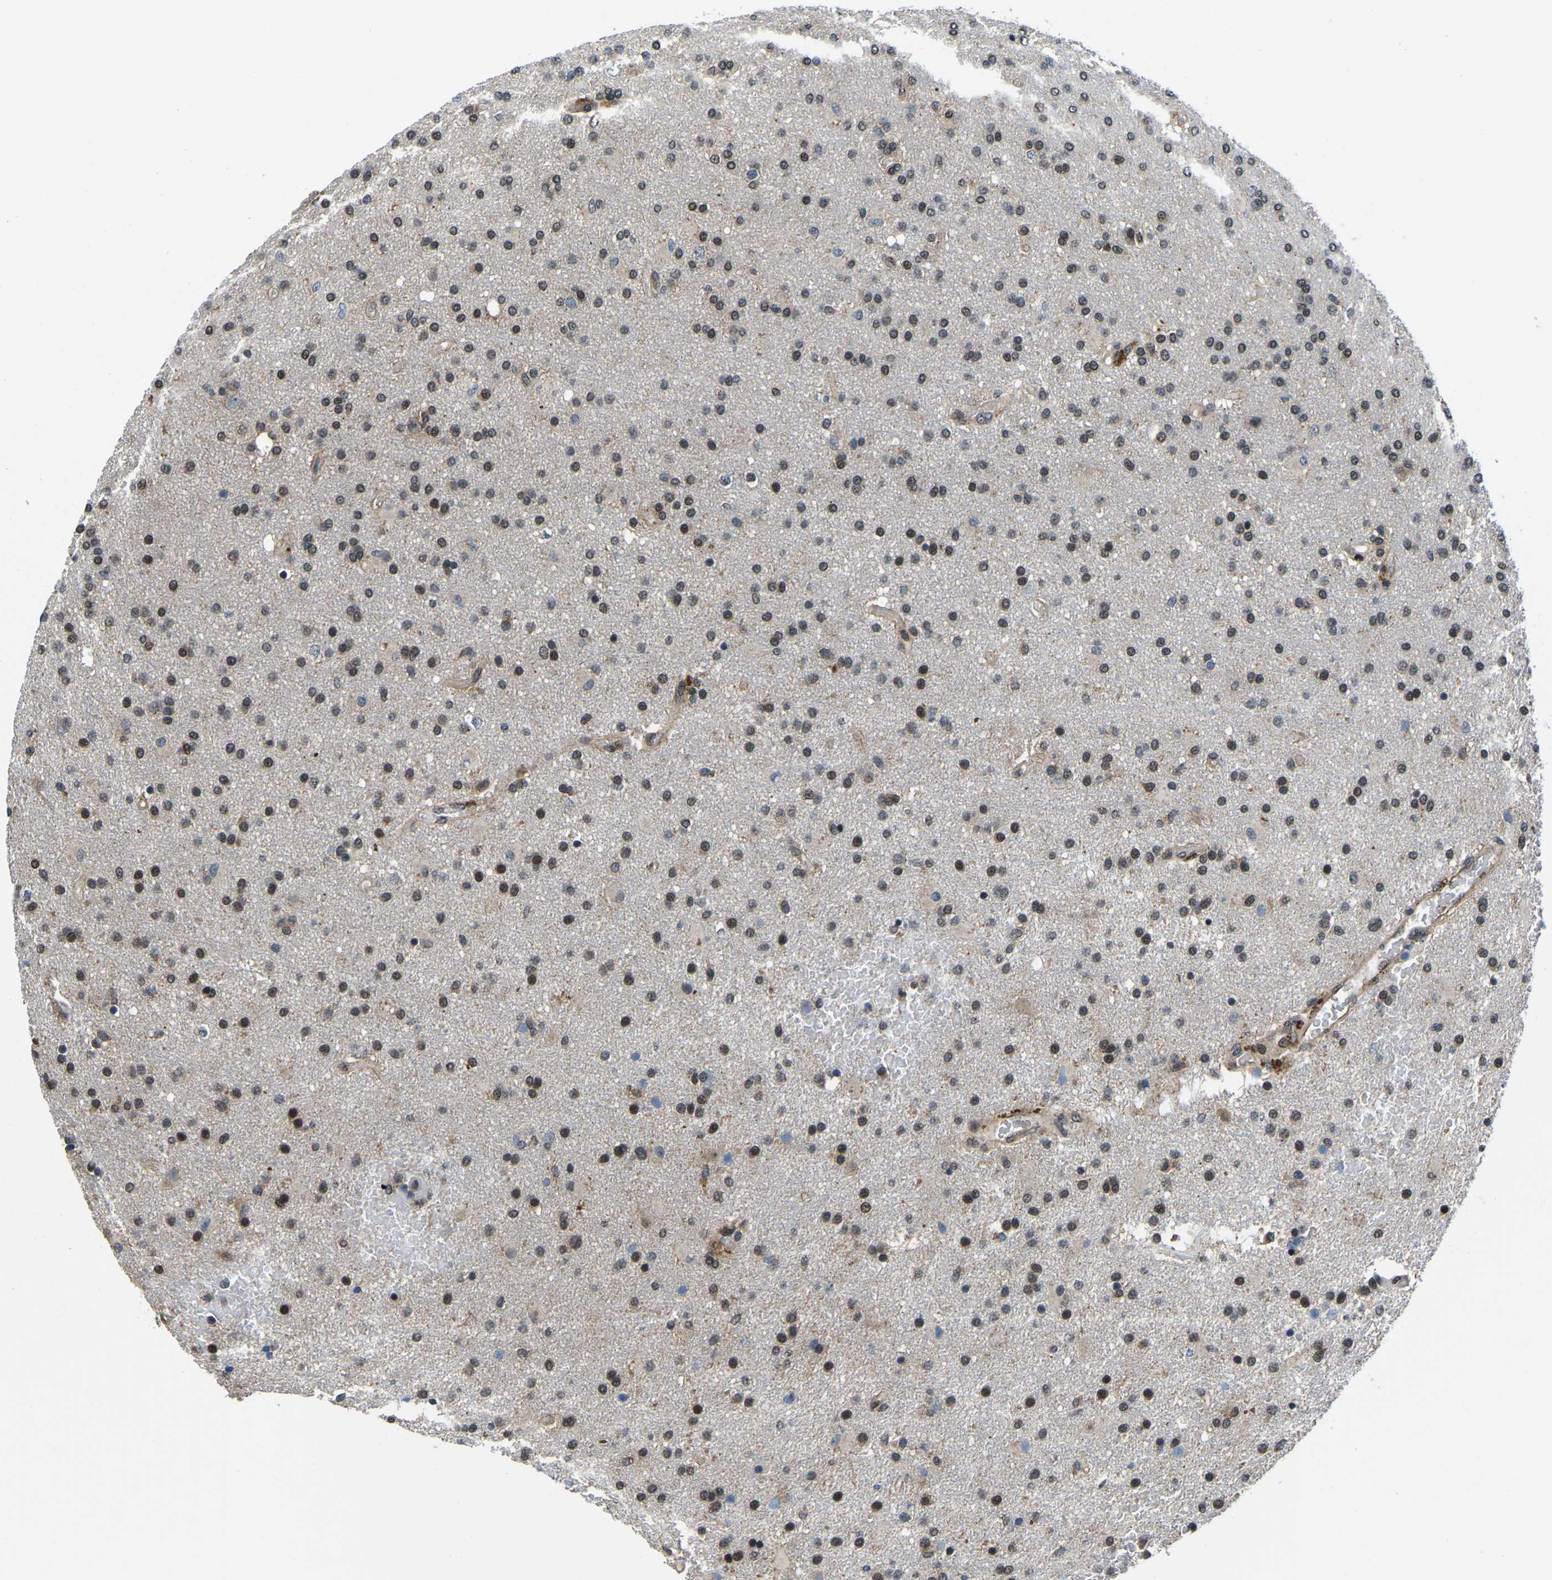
{"staining": {"intensity": "weak", "quantity": ">75%", "location": "cytoplasmic/membranous,nuclear"}, "tissue": "glioma", "cell_type": "Tumor cells", "image_type": "cancer", "snomed": [{"axis": "morphology", "description": "Glioma, malignant, High grade"}, {"axis": "topography", "description": "Brain"}], "caption": "This is a histology image of IHC staining of glioma, which shows weak expression in the cytoplasmic/membranous and nuclear of tumor cells.", "gene": "DFFA", "patient": {"sex": "male", "age": 72}}